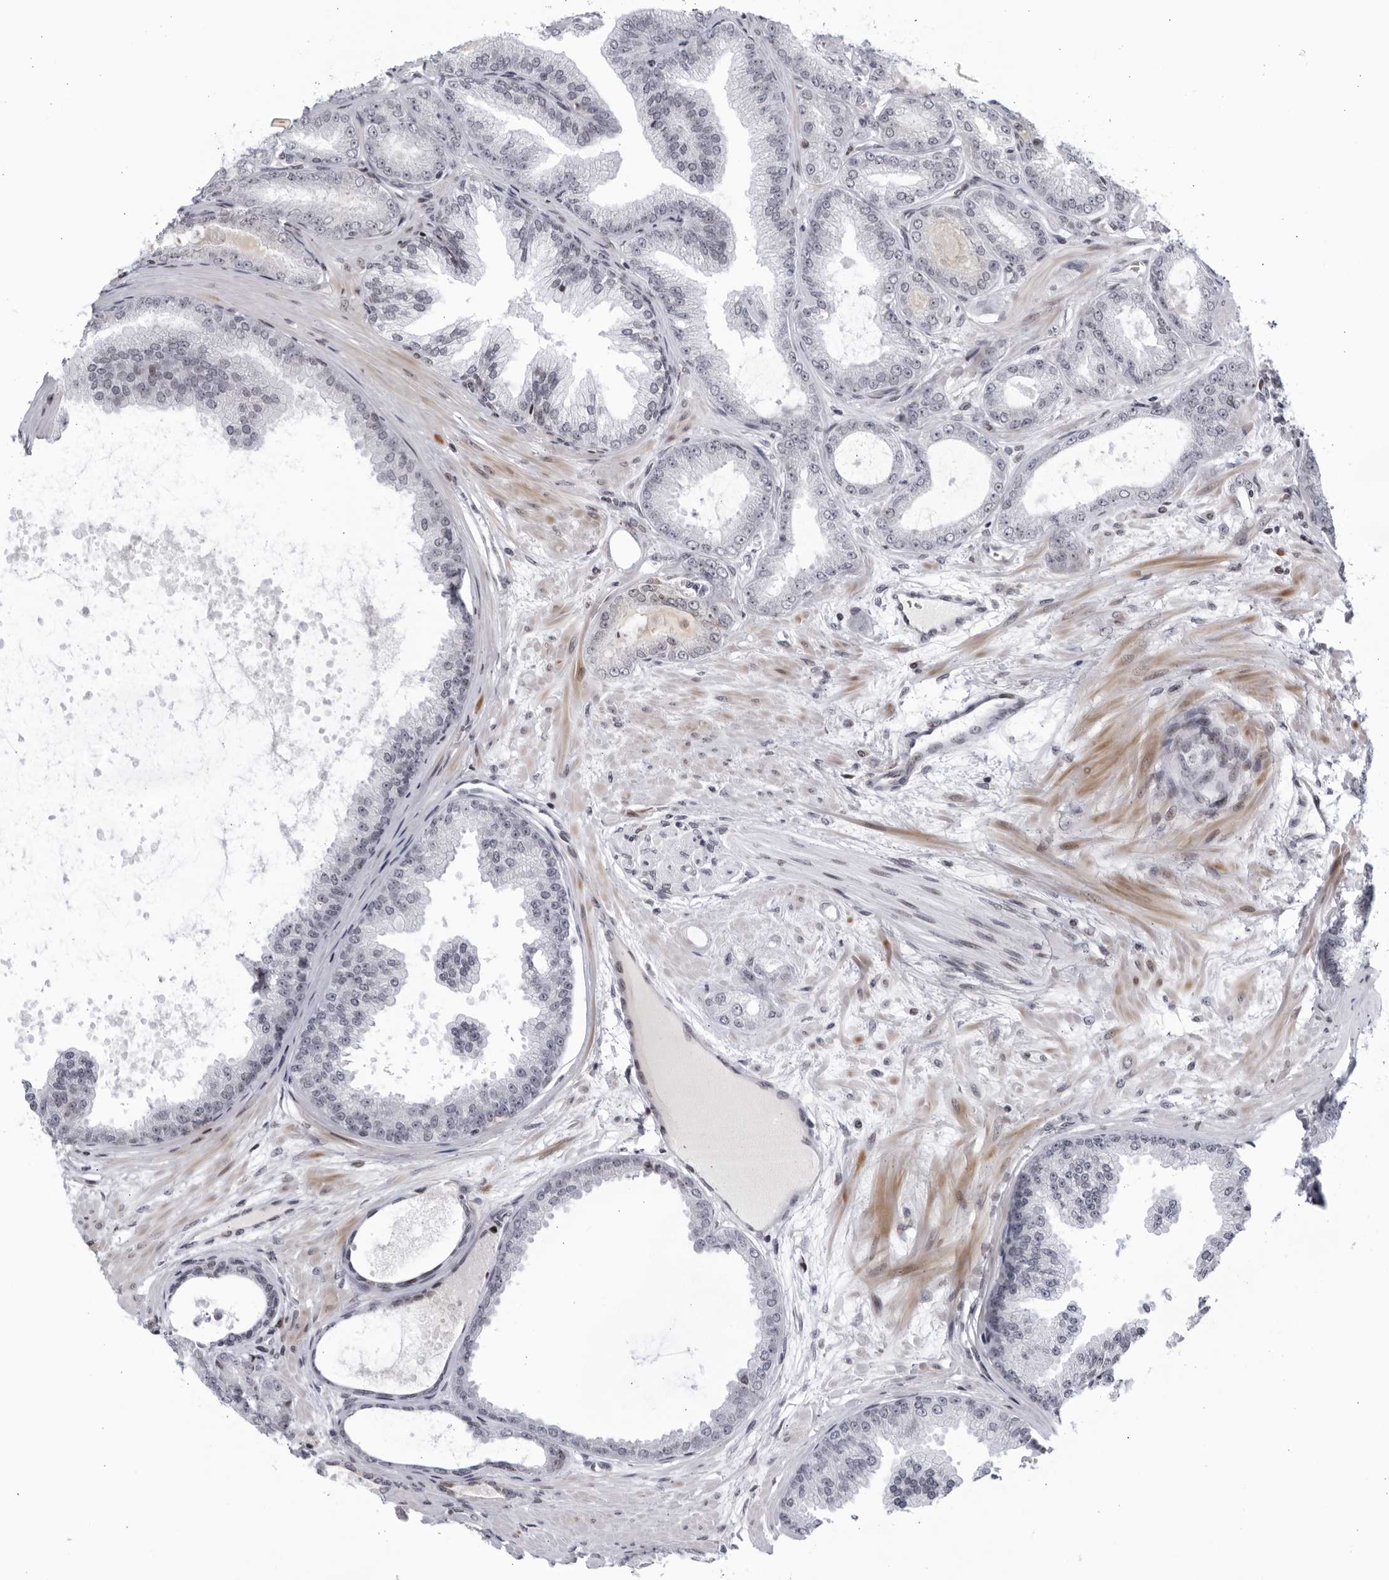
{"staining": {"intensity": "negative", "quantity": "none", "location": "none"}, "tissue": "prostate cancer", "cell_type": "Tumor cells", "image_type": "cancer", "snomed": [{"axis": "morphology", "description": "Adenocarcinoma, Low grade"}, {"axis": "topography", "description": "Prostate"}], "caption": "The immunohistochemistry photomicrograph has no significant staining in tumor cells of prostate adenocarcinoma (low-grade) tissue.", "gene": "DTL", "patient": {"sex": "male", "age": 63}}